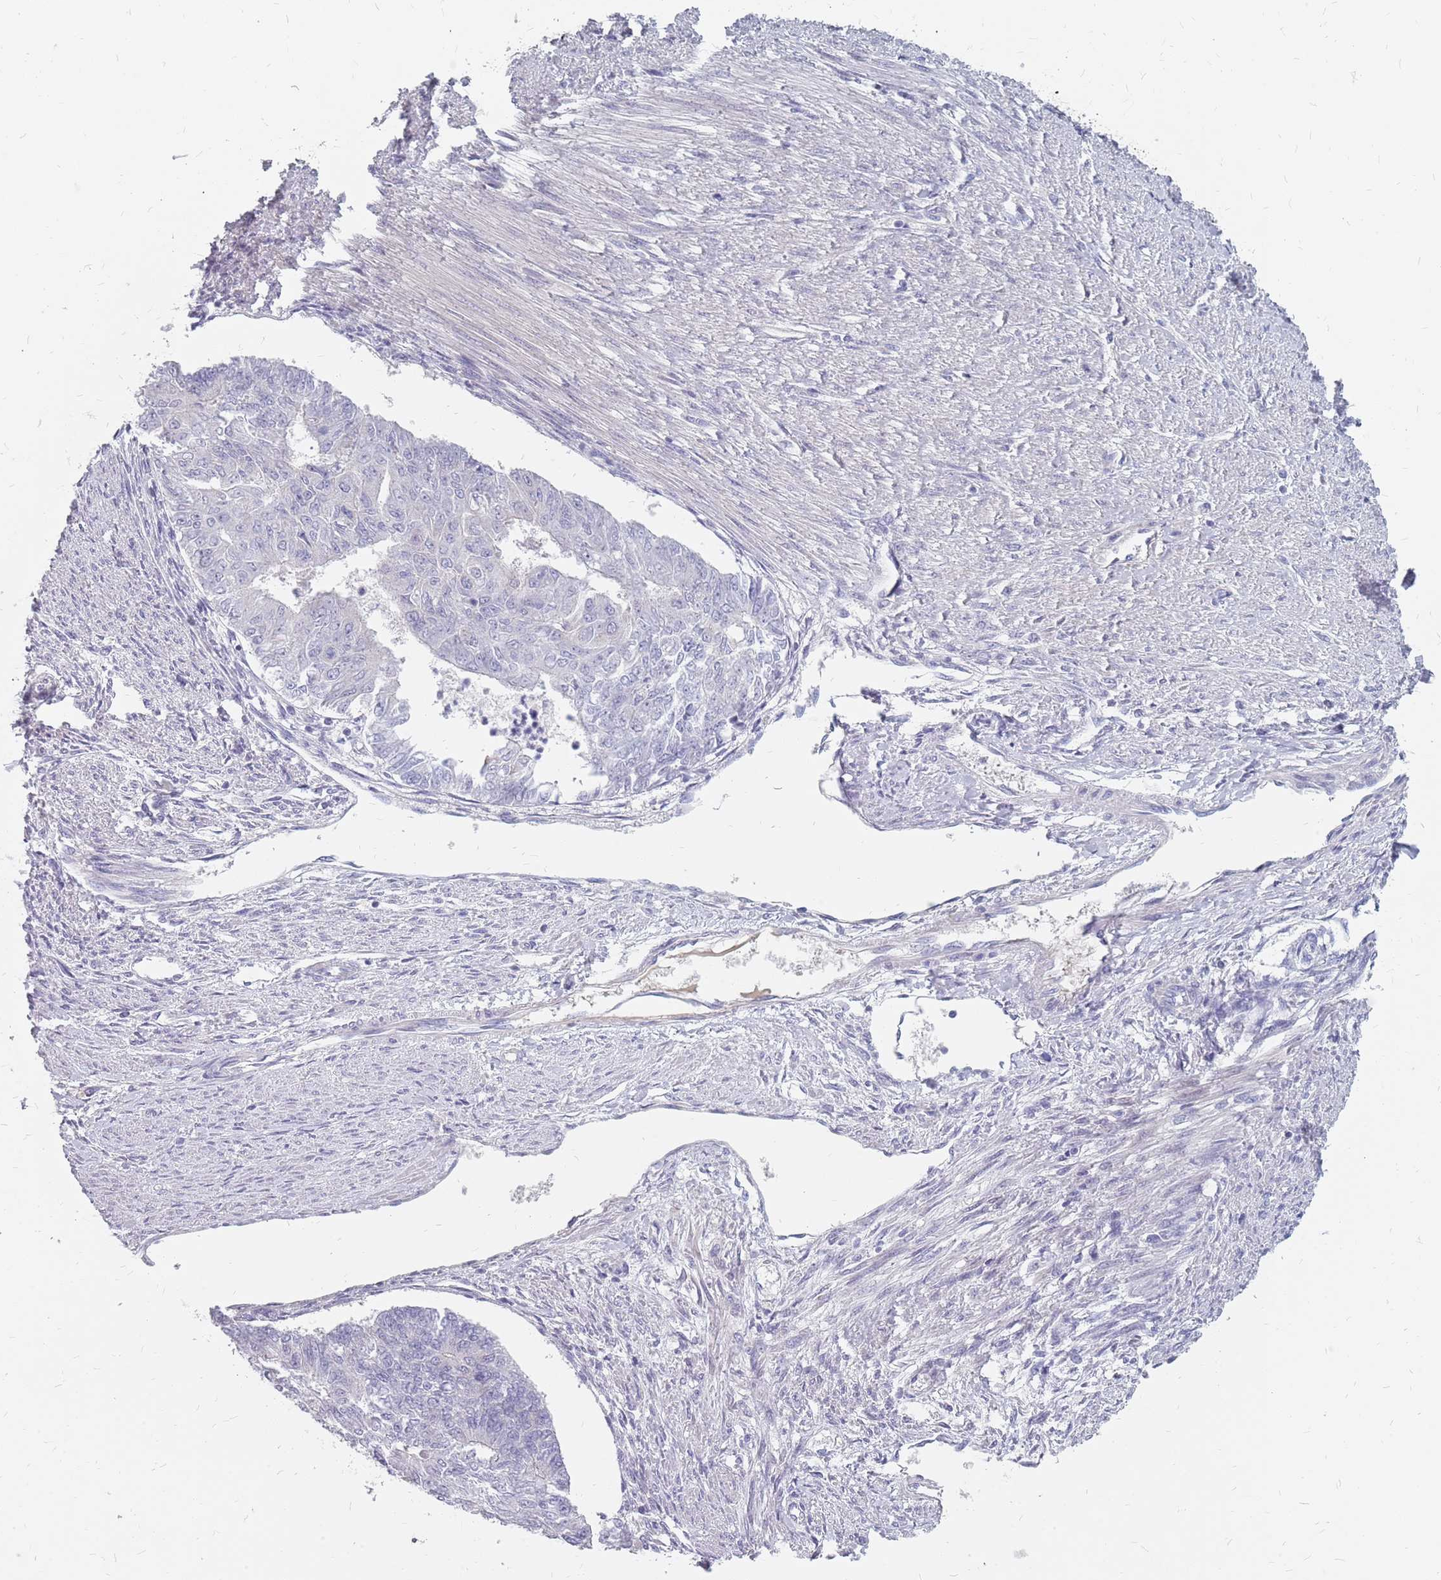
{"staining": {"intensity": "negative", "quantity": "none", "location": "none"}, "tissue": "endometrial cancer", "cell_type": "Tumor cells", "image_type": "cancer", "snomed": [{"axis": "morphology", "description": "Adenocarcinoma, NOS"}, {"axis": "topography", "description": "Endometrium"}], "caption": "Immunohistochemistry of human endometrial cancer shows no staining in tumor cells. (DAB IHC visualized using brightfield microscopy, high magnification).", "gene": "CMTR2", "patient": {"sex": "female", "age": 32}}